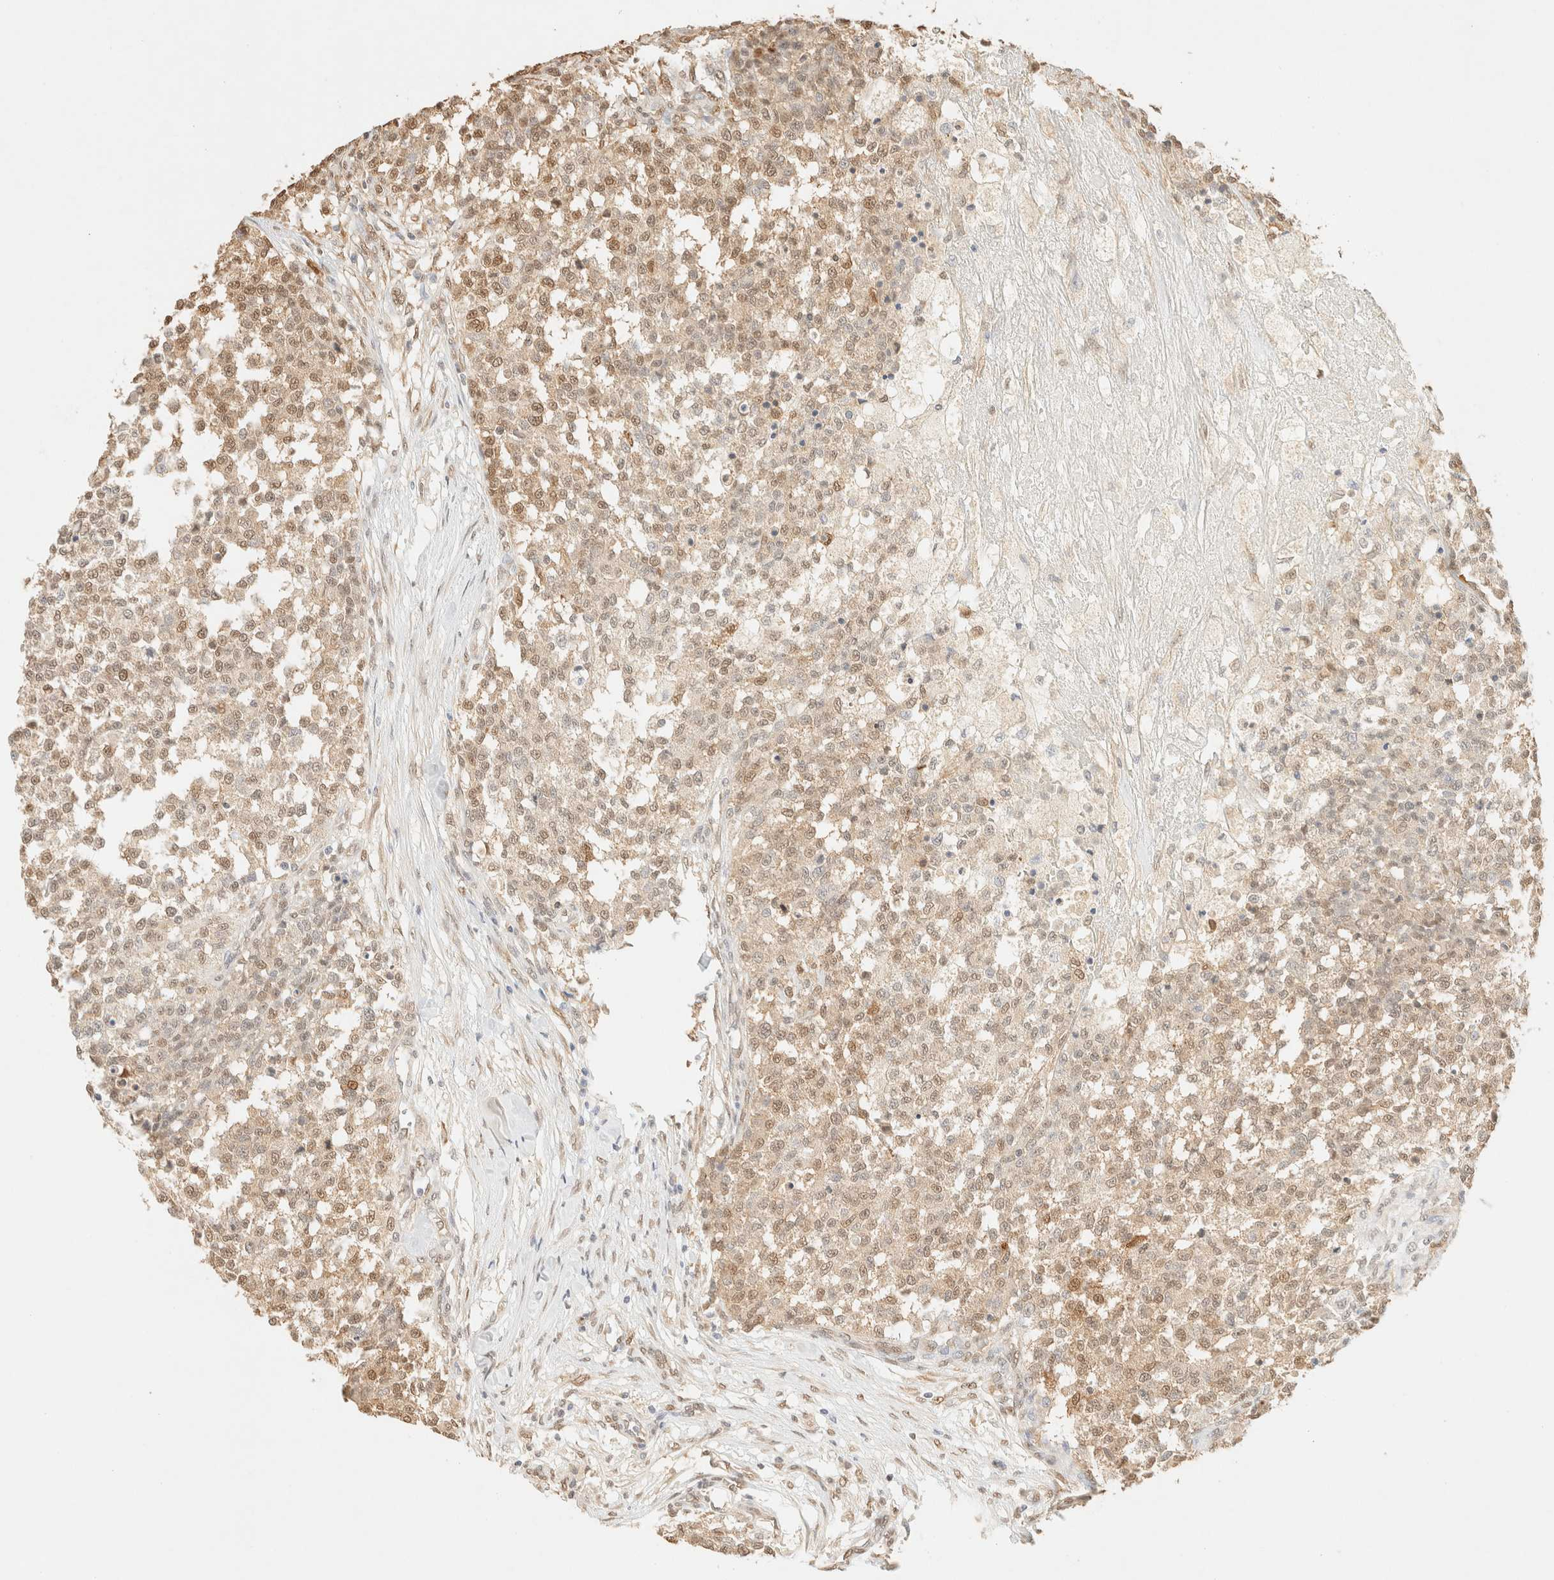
{"staining": {"intensity": "weak", "quantity": ">75%", "location": "cytoplasmic/membranous,nuclear"}, "tissue": "testis cancer", "cell_type": "Tumor cells", "image_type": "cancer", "snomed": [{"axis": "morphology", "description": "Seminoma, NOS"}, {"axis": "topography", "description": "Testis"}], "caption": "Testis seminoma stained with DAB (3,3'-diaminobenzidine) immunohistochemistry (IHC) reveals low levels of weak cytoplasmic/membranous and nuclear expression in approximately >75% of tumor cells.", "gene": "S100A13", "patient": {"sex": "male", "age": 59}}